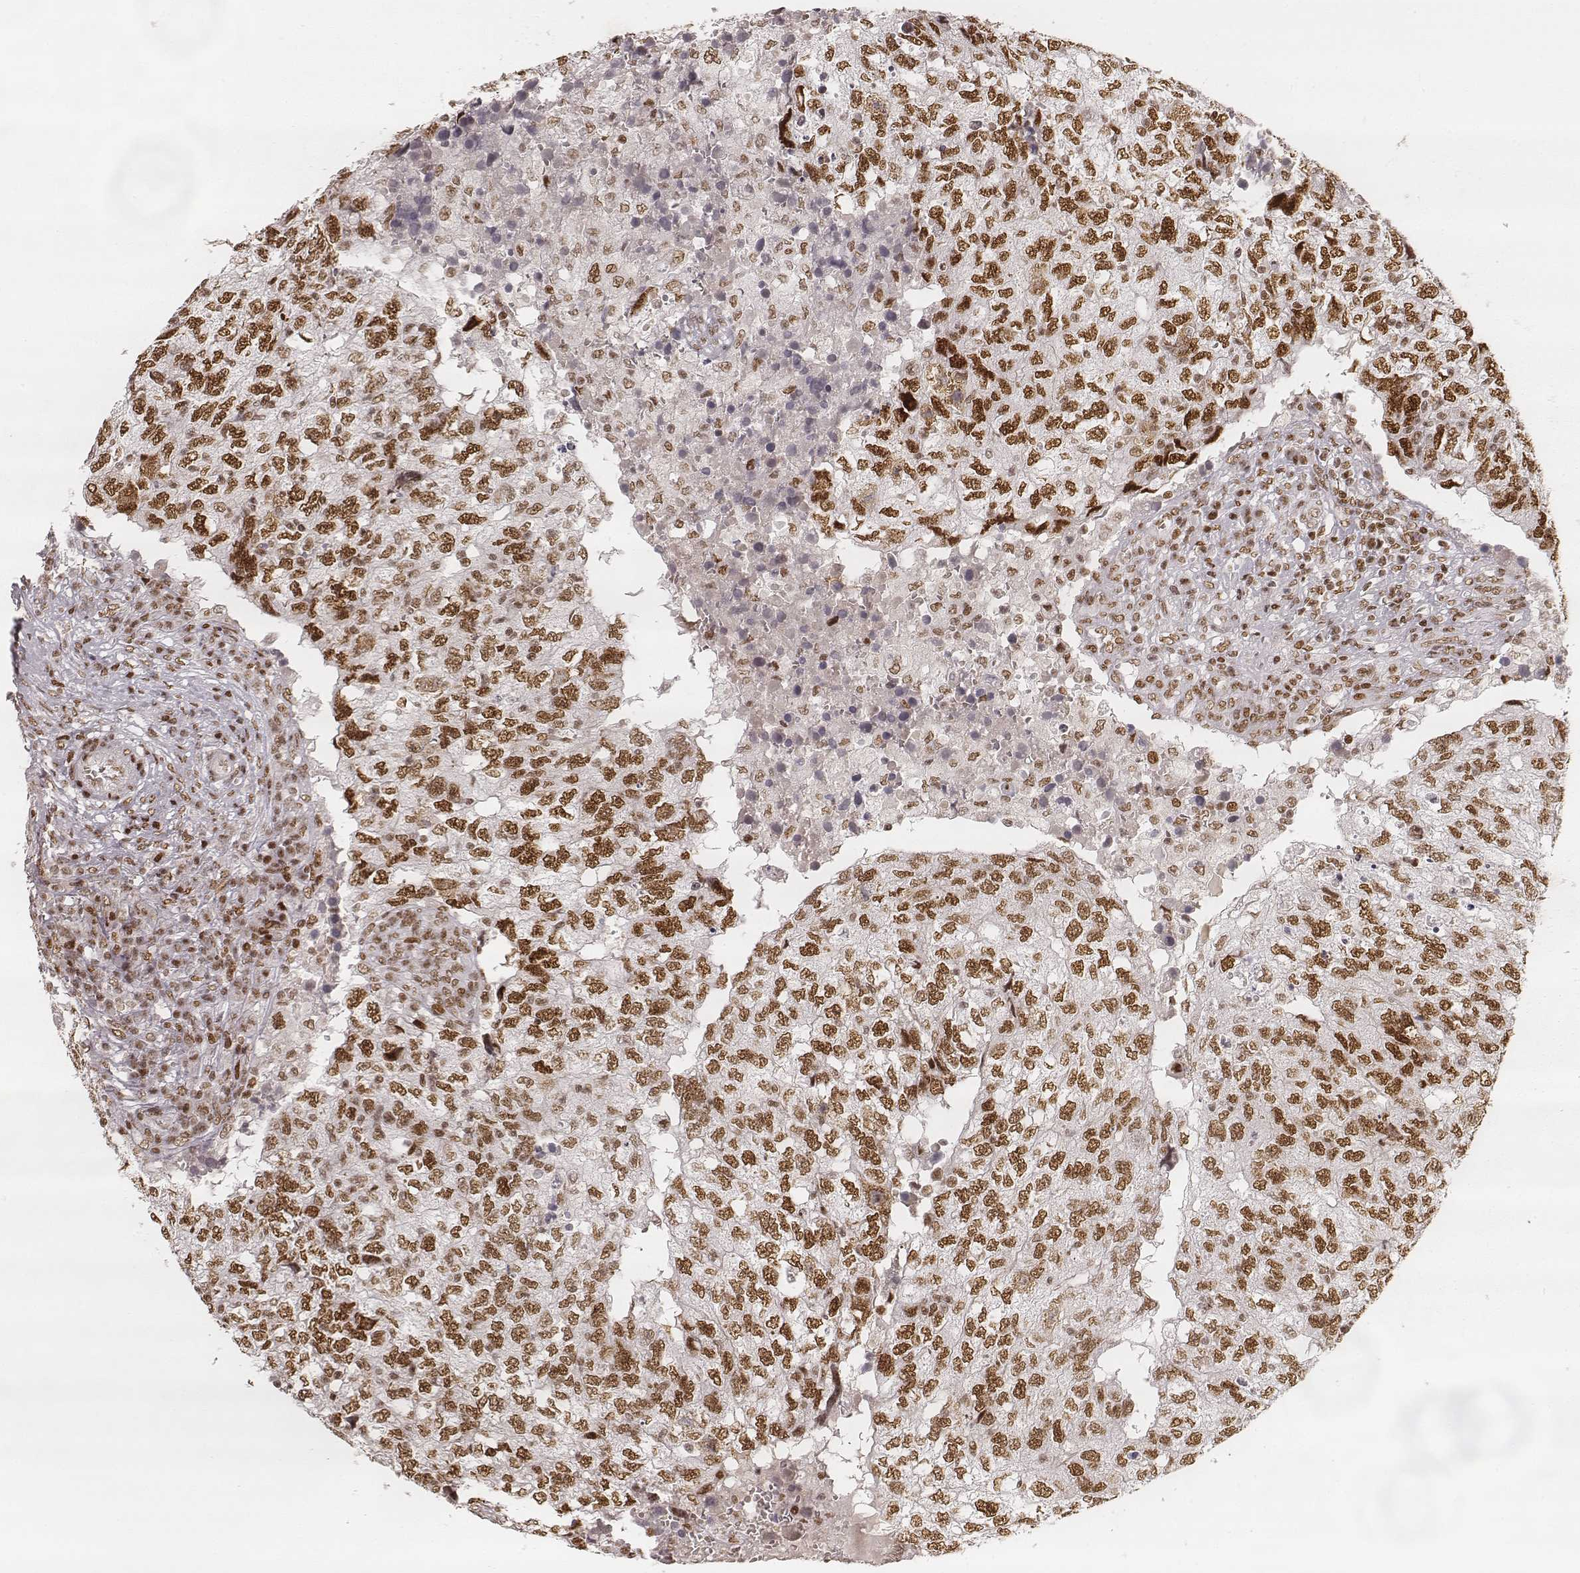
{"staining": {"intensity": "moderate", "quantity": ">75%", "location": "nuclear"}, "tissue": "breast cancer", "cell_type": "Tumor cells", "image_type": "cancer", "snomed": [{"axis": "morphology", "description": "Duct carcinoma"}, {"axis": "topography", "description": "Breast"}], "caption": "Brown immunohistochemical staining in human intraductal carcinoma (breast) reveals moderate nuclear expression in approximately >75% of tumor cells.", "gene": "HNRNPC", "patient": {"sex": "female", "age": 30}}